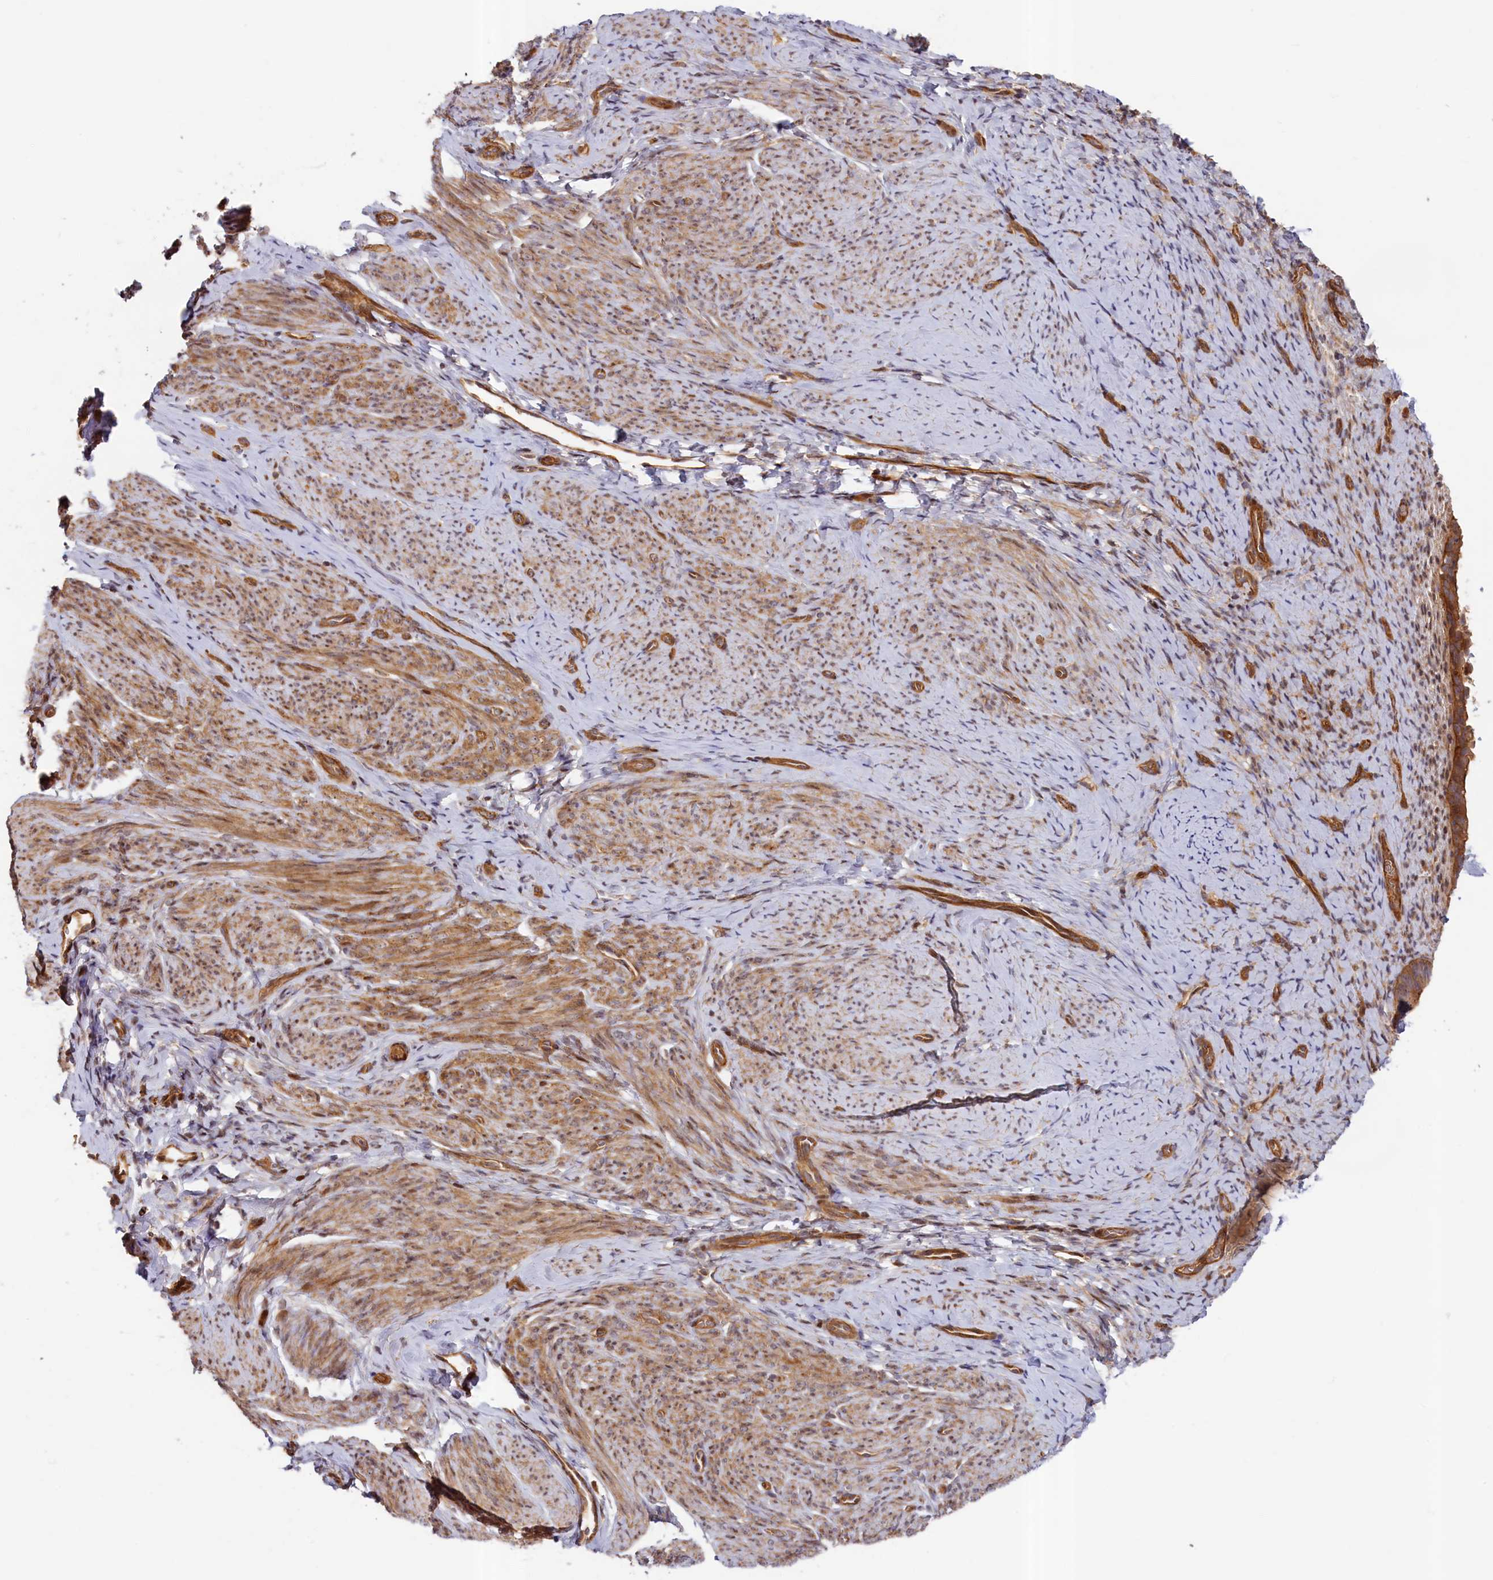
{"staining": {"intensity": "negative", "quantity": "none", "location": "none"}, "tissue": "endometrium", "cell_type": "Cells in endometrial stroma", "image_type": "normal", "snomed": [{"axis": "morphology", "description": "Normal tissue, NOS"}, {"axis": "topography", "description": "Endometrium"}], "caption": "Human endometrium stained for a protein using immunohistochemistry displays no expression in cells in endometrial stroma.", "gene": "CEP44", "patient": {"sex": "female", "age": 65}}